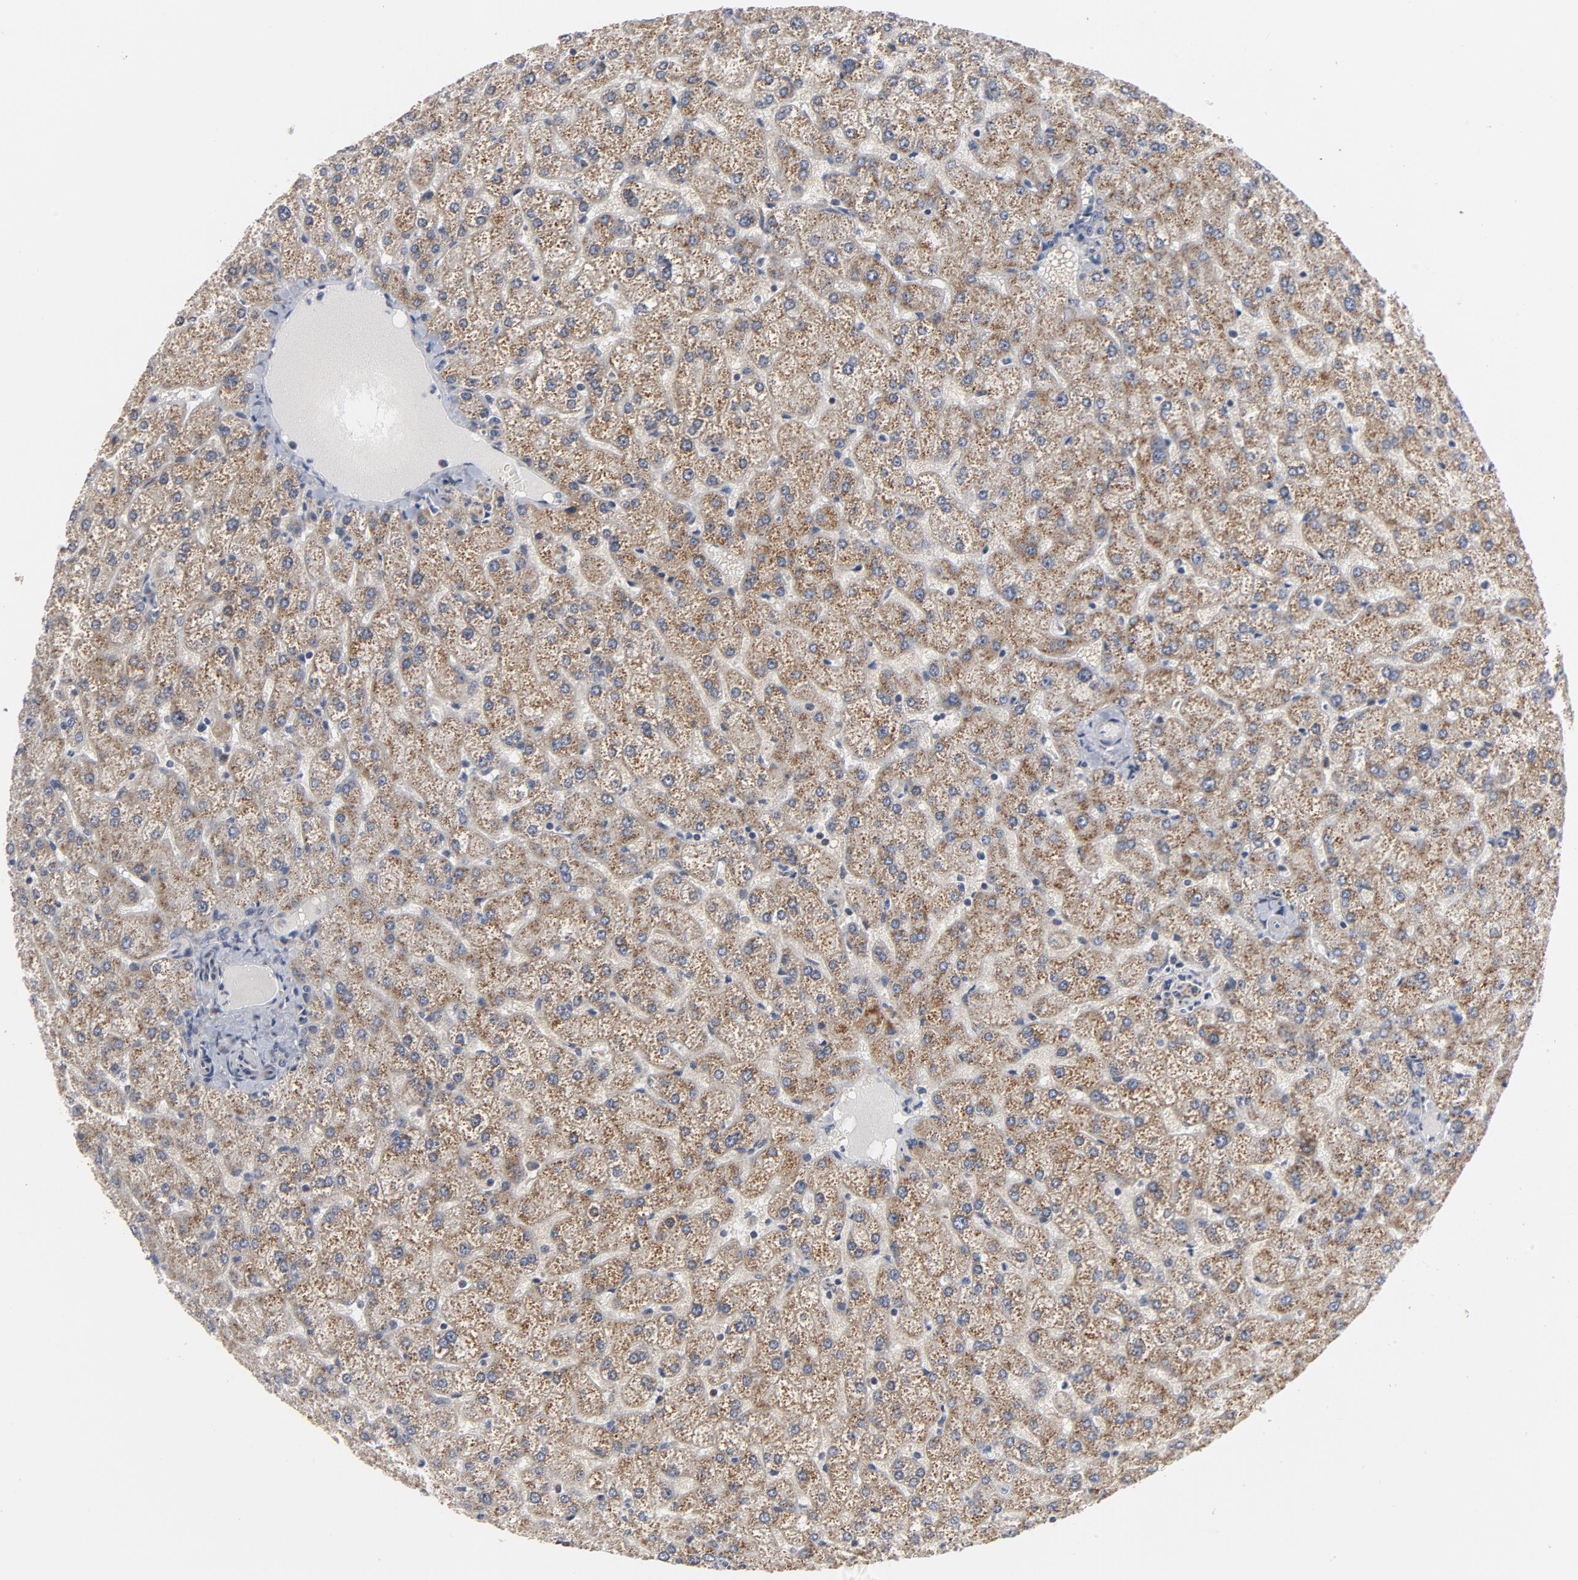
{"staining": {"intensity": "negative", "quantity": "none", "location": "none"}, "tissue": "liver", "cell_type": "Cholangiocytes", "image_type": "normal", "snomed": [{"axis": "morphology", "description": "Normal tissue, NOS"}, {"axis": "topography", "description": "Liver"}], "caption": "Immunohistochemistry (IHC) of unremarkable human liver reveals no positivity in cholangiocytes. Brightfield microscopy of IHC stained with DAB (brown) and hematoxylin (blue), captured at high magnification.", "gene": "PPP1R1B", "patient": {"sex": "female", "age": 32}}